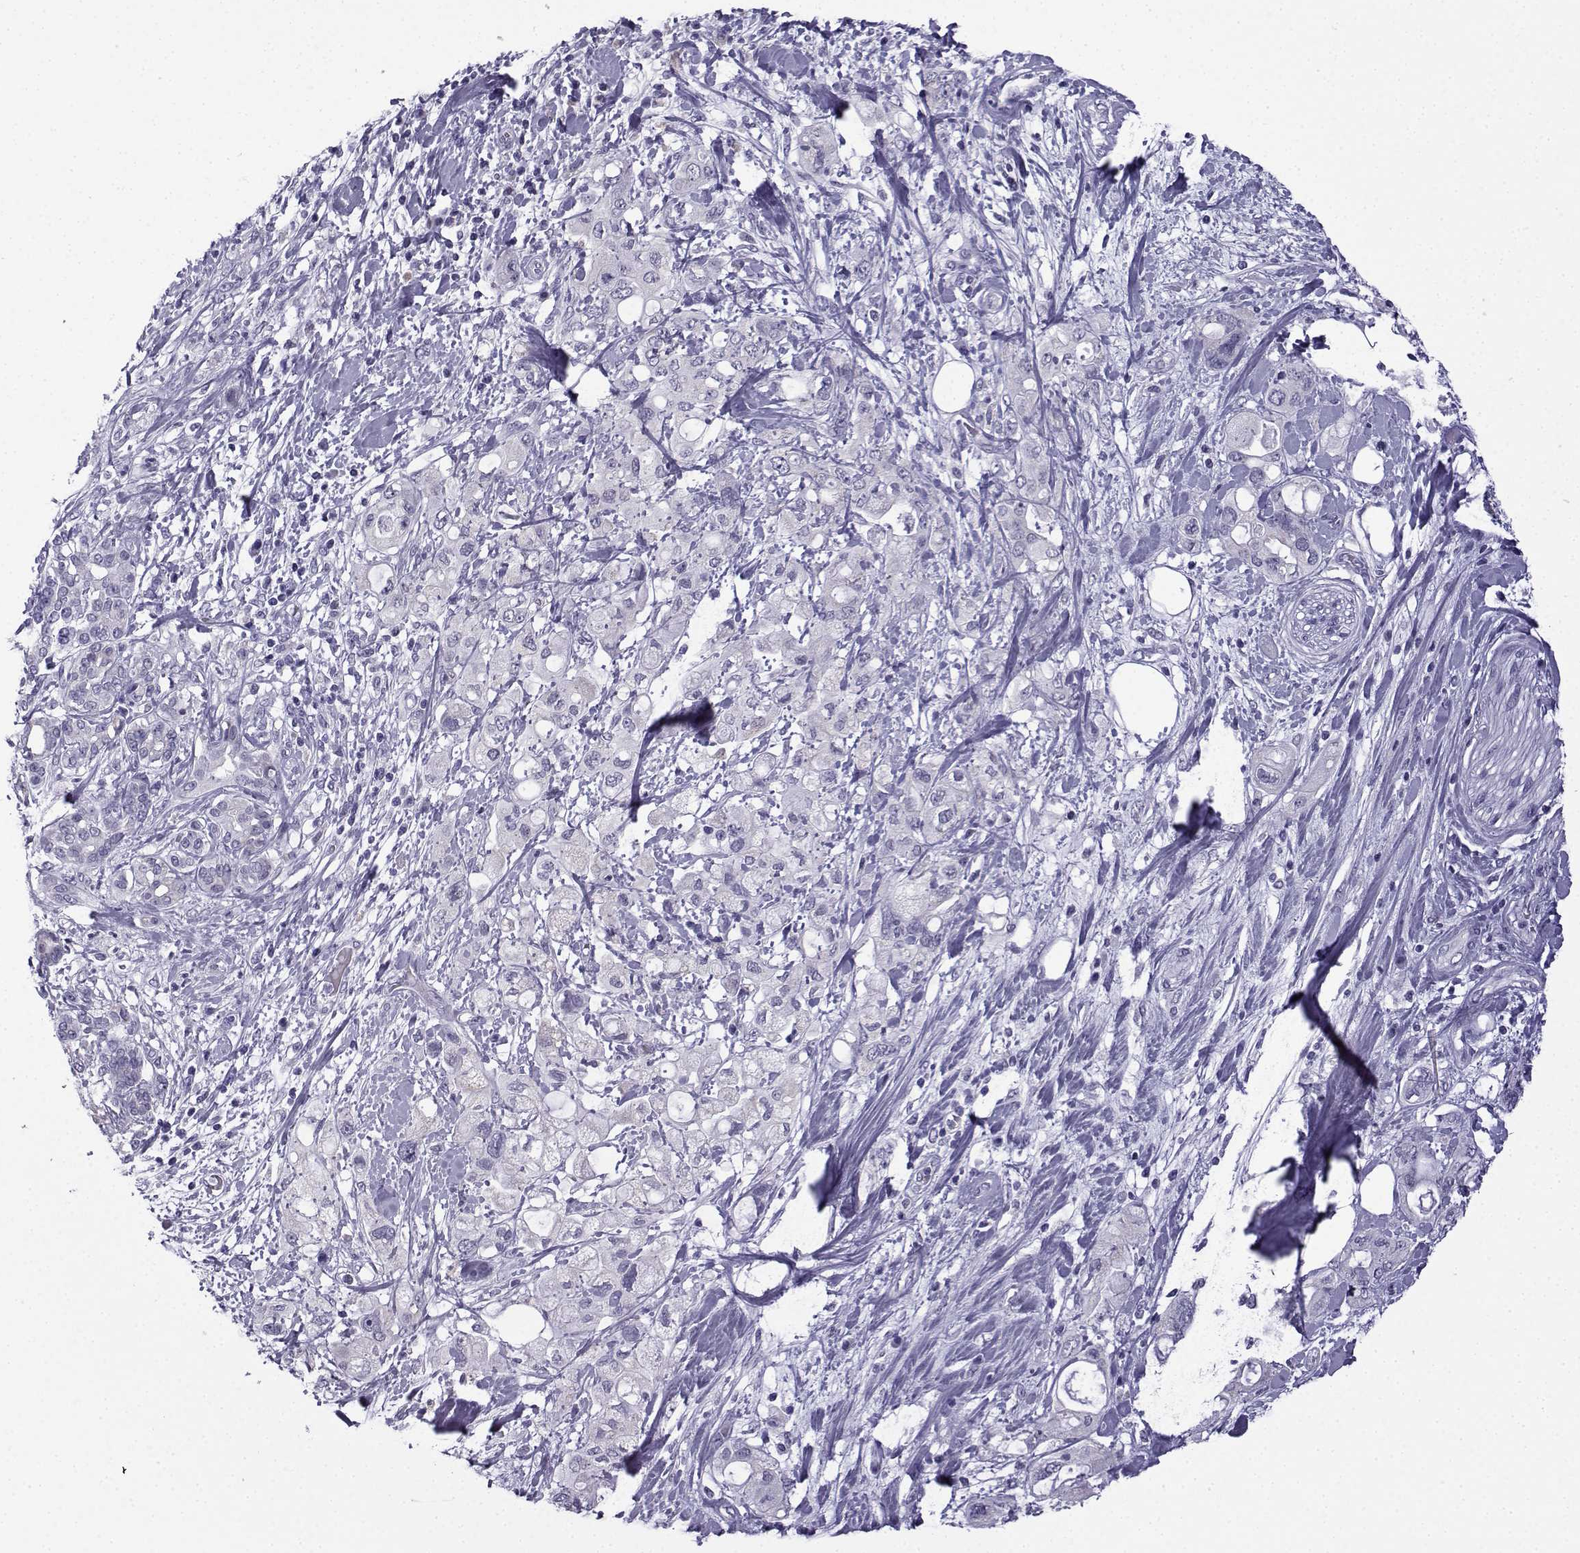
{"staining": {"intensity": "negative", "quantity": "none", "location": "none"}, "tissue": "pancreatic cancer", "cell_type": "Tumor cells", "image_type": "cancer", "snomed": [{"axis": "morphology", "description": "Adenocarcinoma, NOS"}, {"axis": "topography", "description": "Pancreas"}], "caption": "This histopathology image is of pancreatic cancer stained with immunohistochemistry to label a protein in brown with the nuclei are counter-stained blue. There is no staining in tumor cells.", "gene": "ACRBP", "patient": {"sex": "female", "age": 56}}